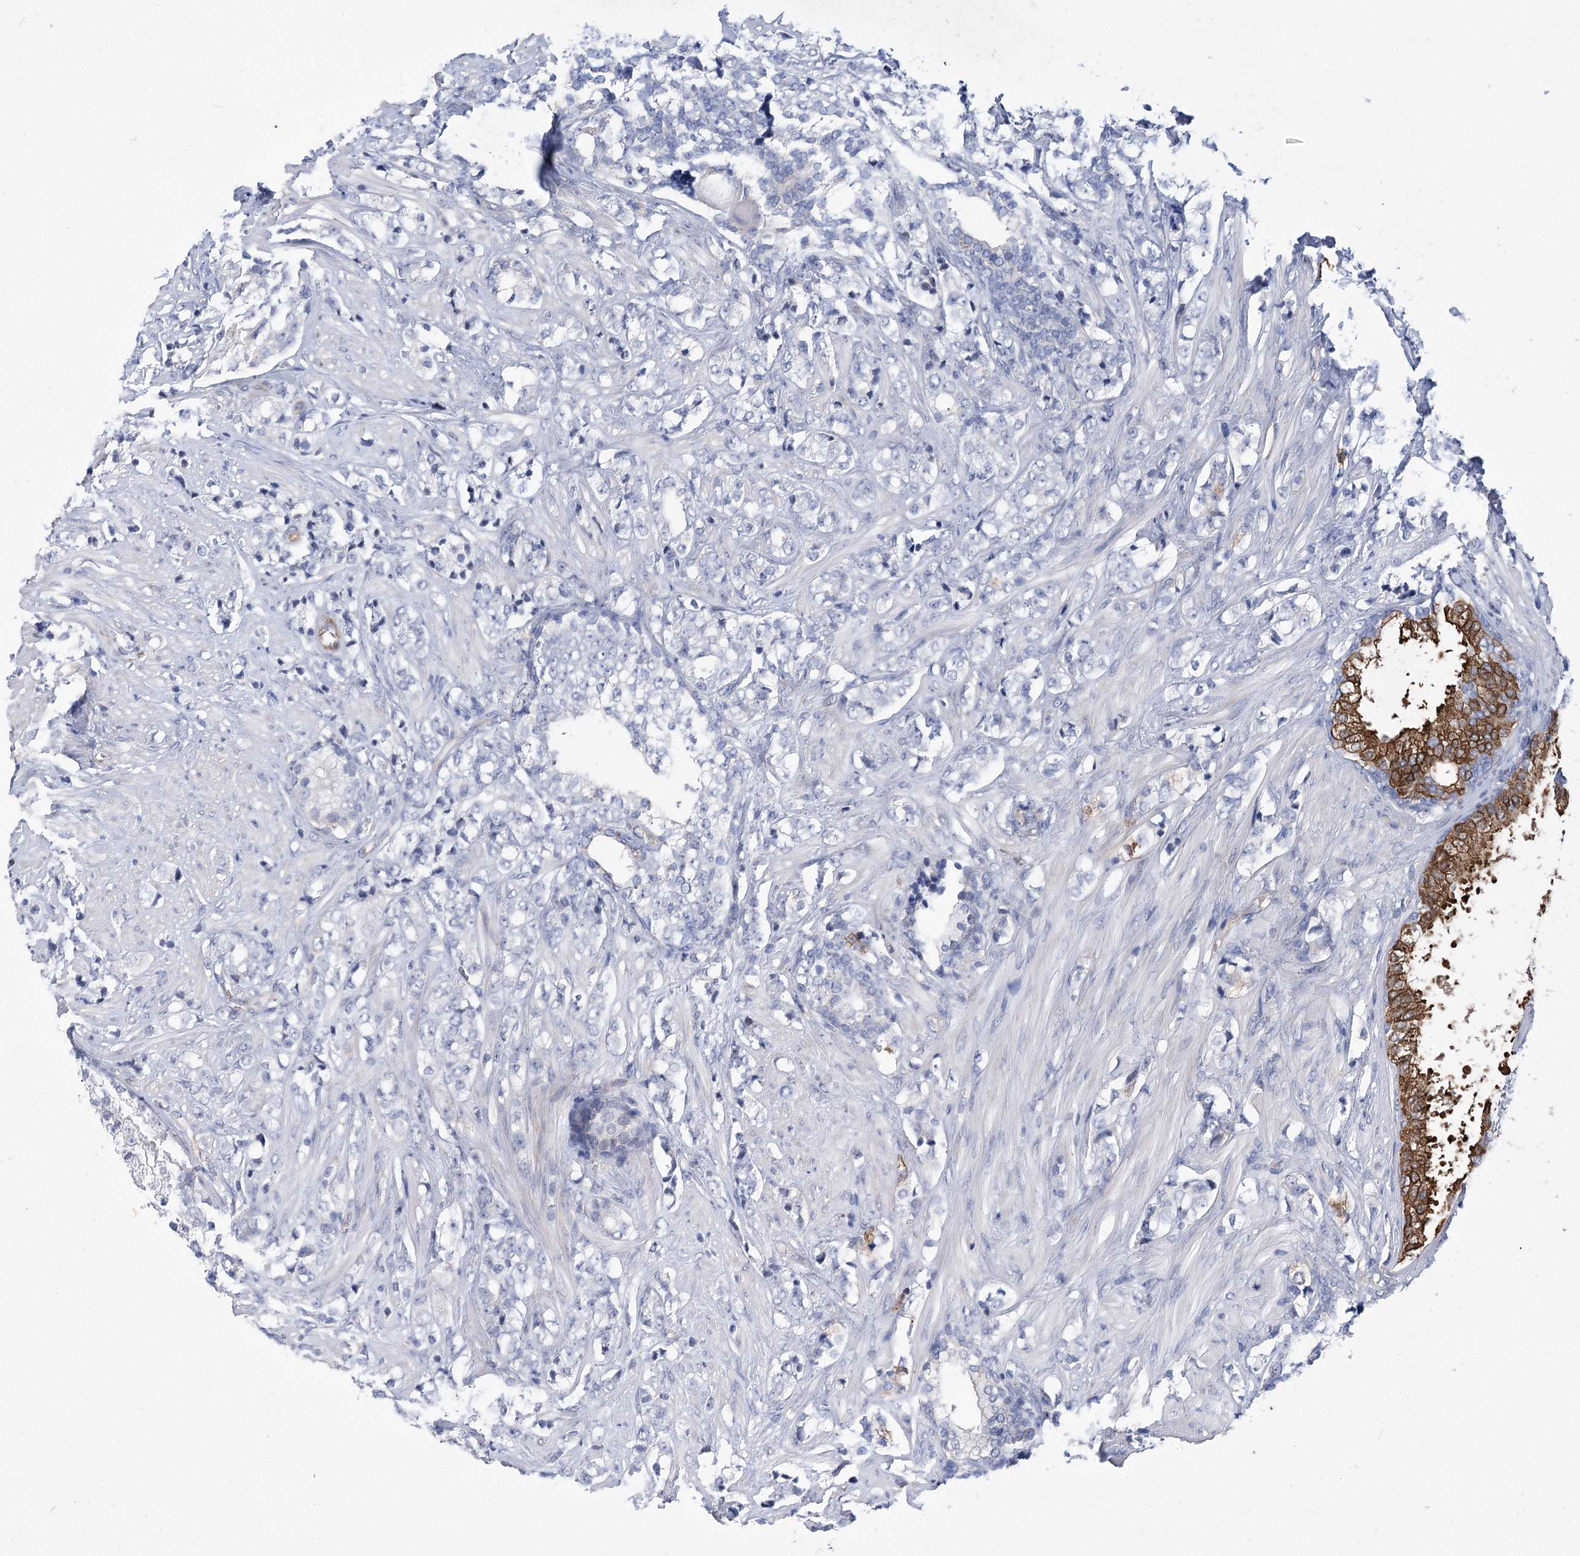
{"staining": {"intensity": "negative", "quantity": "none", "location": "none"}, "tissue": "prostate cancer", "cell_type": "Tumor cells", "image_type": "cancer", "snomed": [{"axis": "morphology", "description": "Adenocarcinoma, High grade"}, {"axis": "topography", "description": "Prostate"}], "caption": "The immunohistochemistry (IHC) micrograph has no significant staining in tumor cells of prostate cancer tissue.", "gene": "THAP6", "patient": {"sex": "male", "age": 69}}